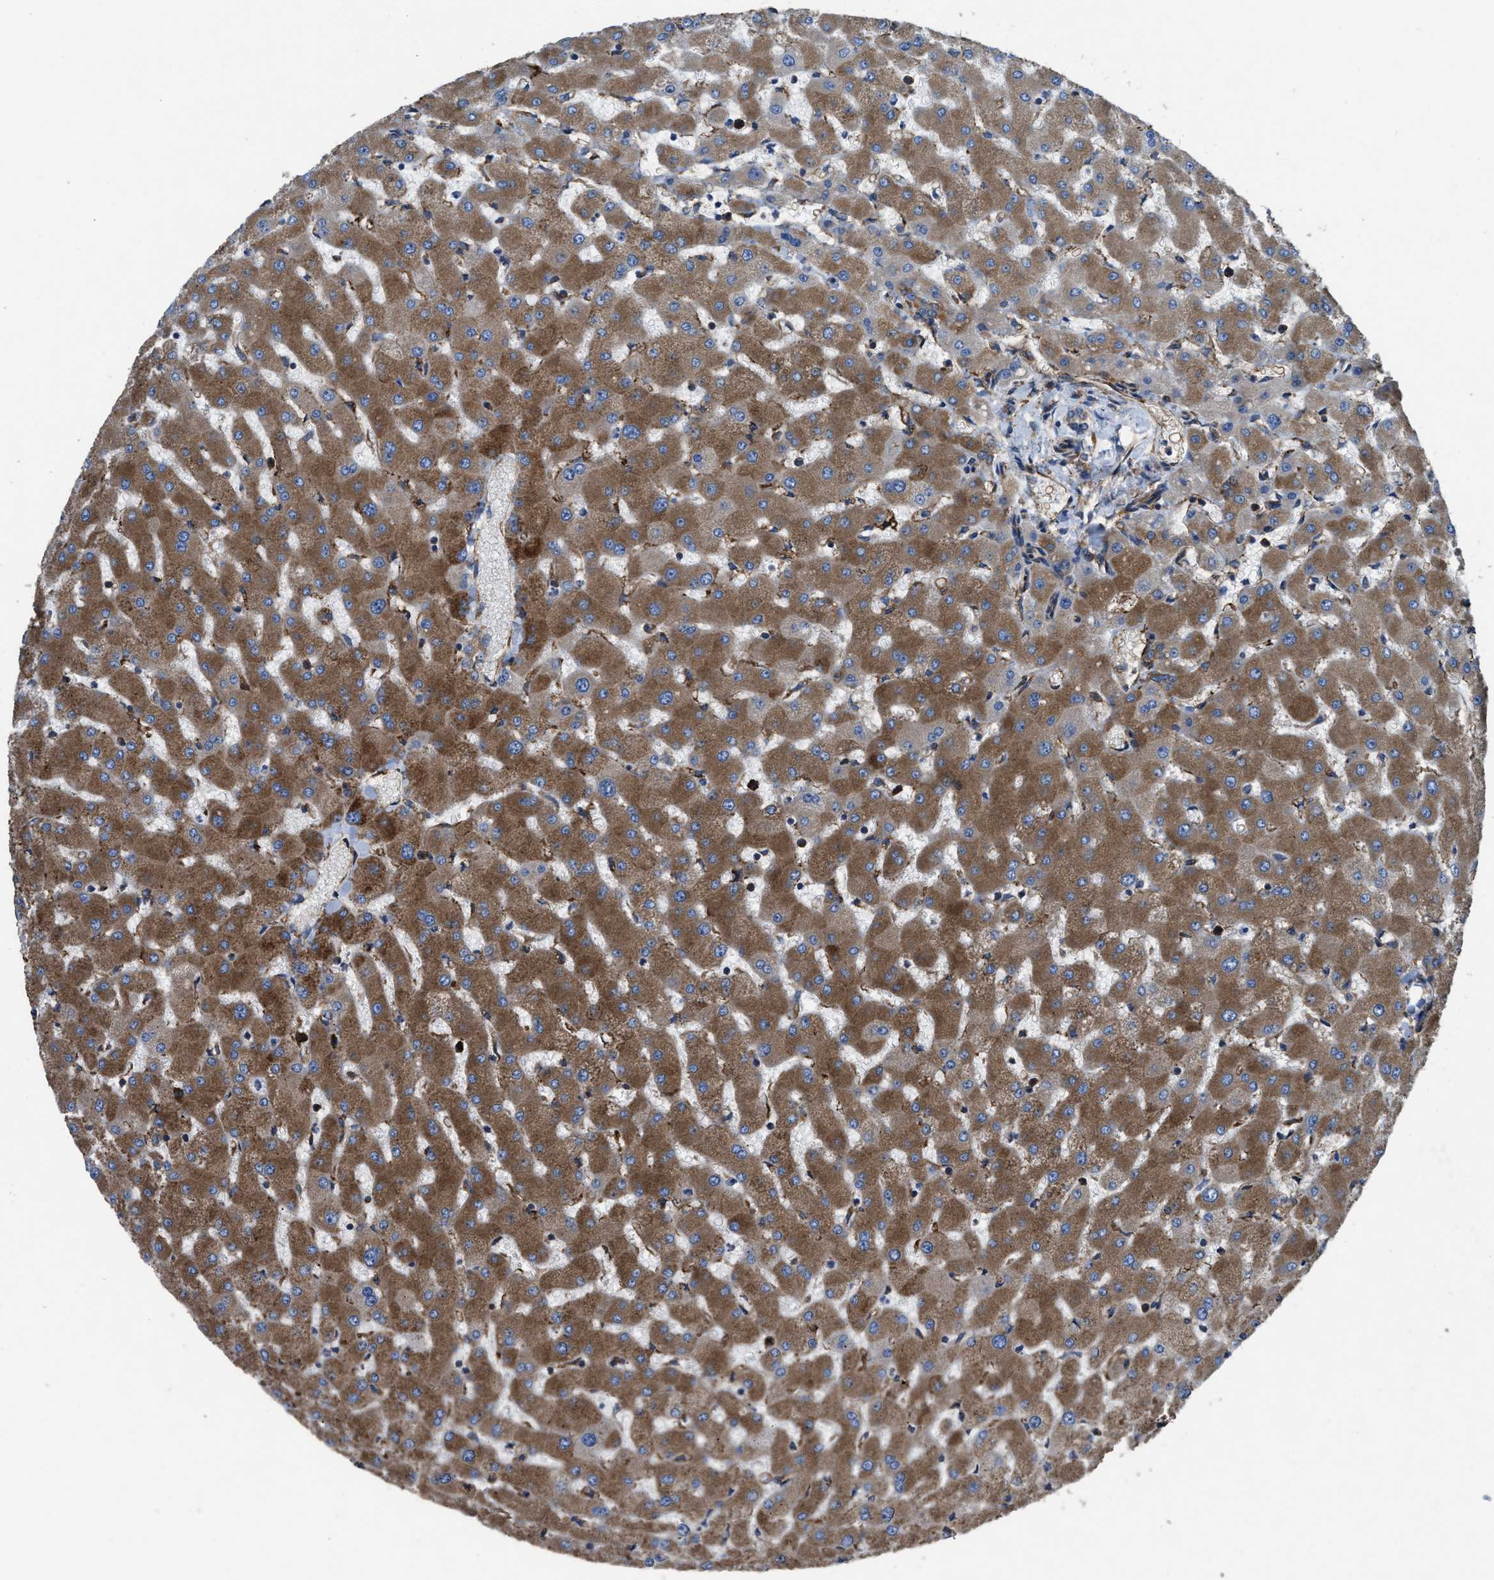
{"staining": {"intensity": "moderate", "quantity": ">75%", "location": "cytoplasmic/membranous"}, "tissue": "liver", "cell_type": "Cholangiocytes", "image_type": "normal", "snomed": [{"axis": "morphology", "description": "Normal tissue, NOS"}, {"axis": "topography", "description": "Liver"}], "caption": "Immunohistochemical staining of benign liver exhibits >75% levels of moderate cytoplasmic/membranous protein expression in about >75% of cholangiocytes.", "gene": "CAPRIN1", "patient": {"sex": "female", "age": 63}}